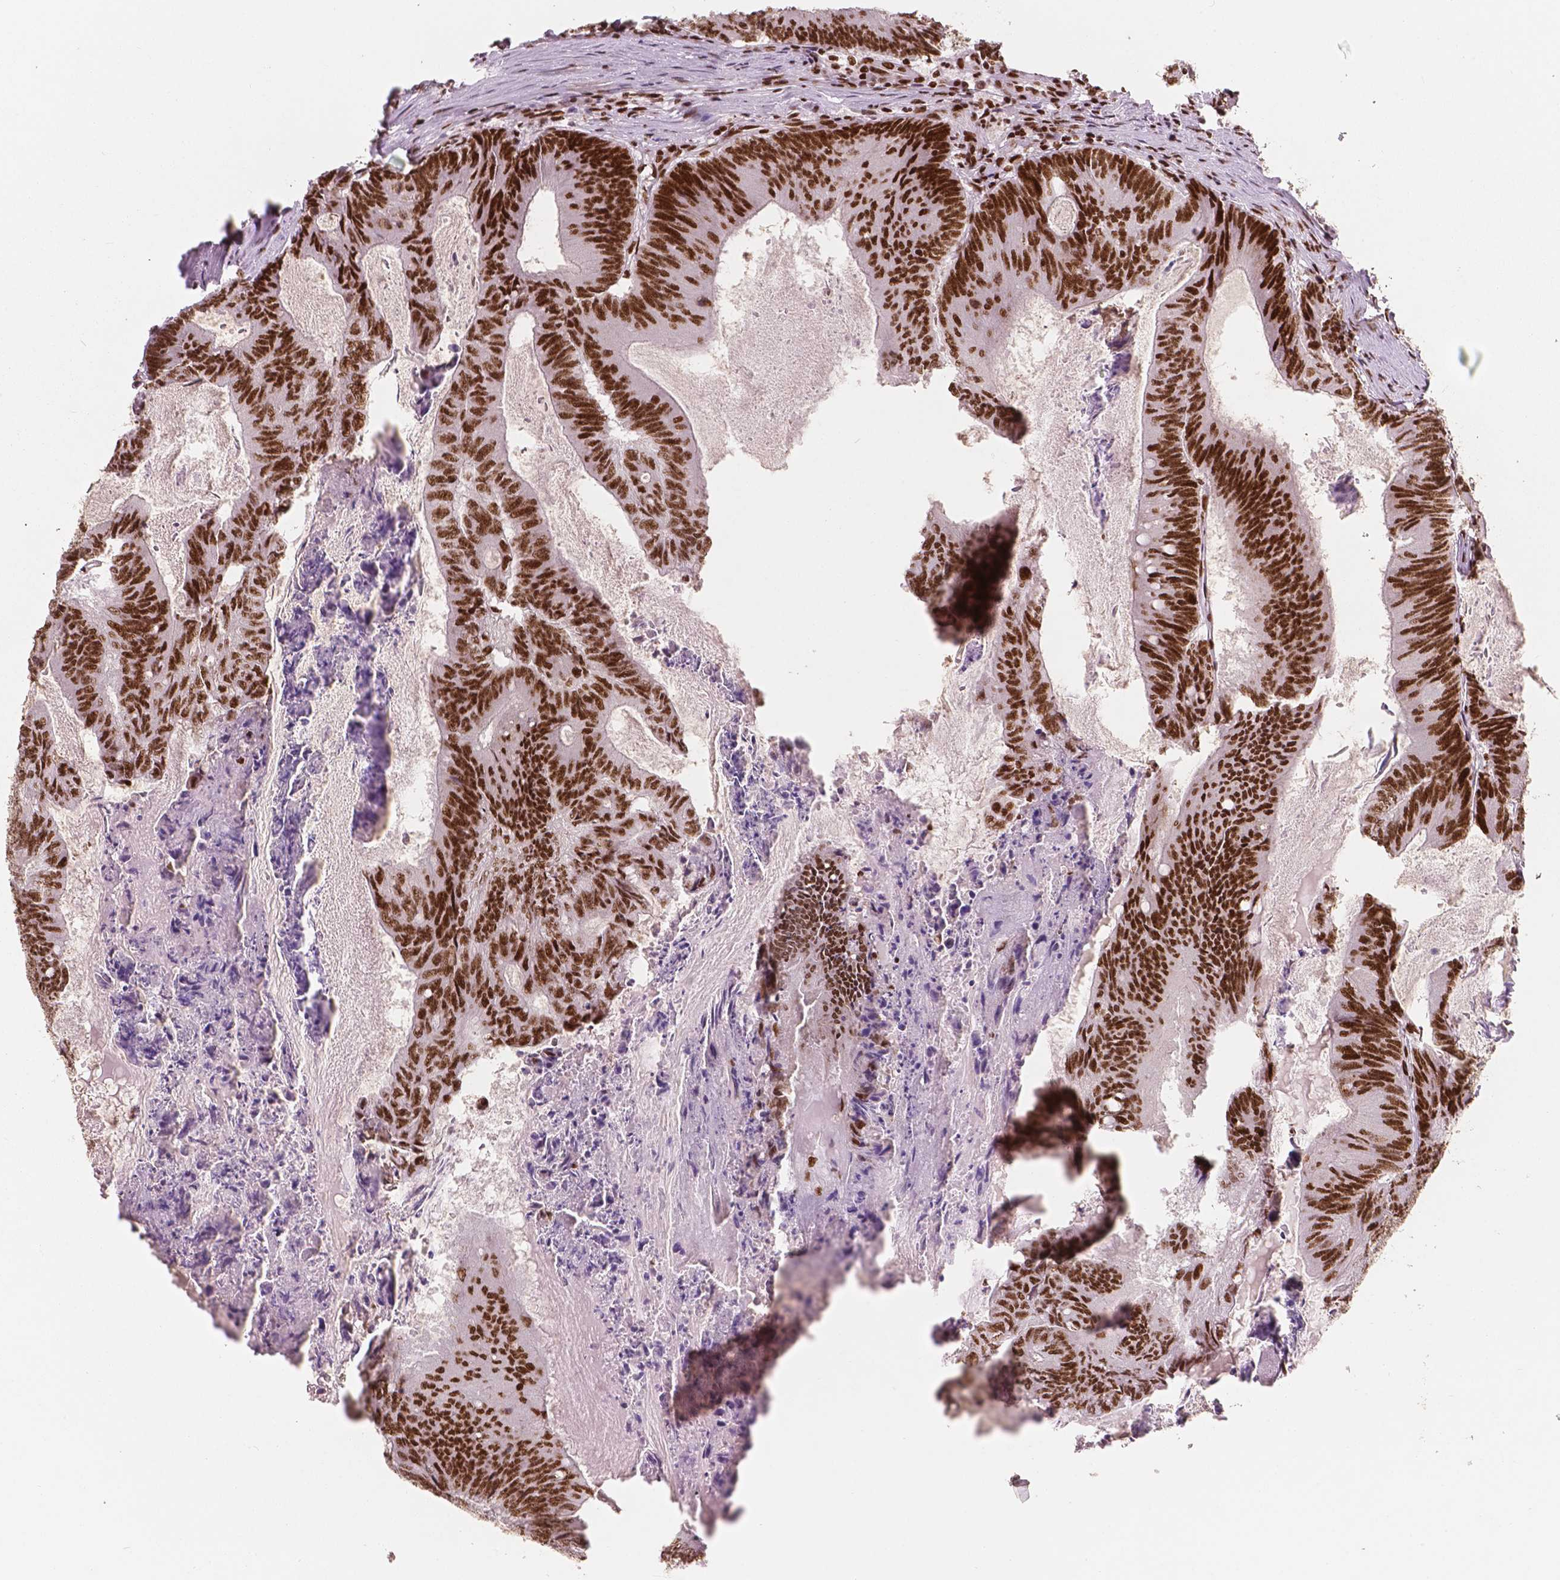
{"staining": {"intensity": "strong", "quantity": ">75%", "location": "nuclear"}, "tissue": "colorectal cancer", "cell_type": "Tumor cells", "image_type": "cancer", "snomed": [{"axis": "morphology", "description": "Adenocarcinoma, NOS"}, {"axis": "topography", "description": "Colon"}], "caption": "Immunohistochemical staining of colorectal cancer (adenocarcinoma) displays strong nuclear protein positivity in about >75% of tumor cells. (brown staining indicates protein expression, while blue staining denotes nuclei).", "gene": "BRD4", "patient": {"sex": "female", "age": 70}}